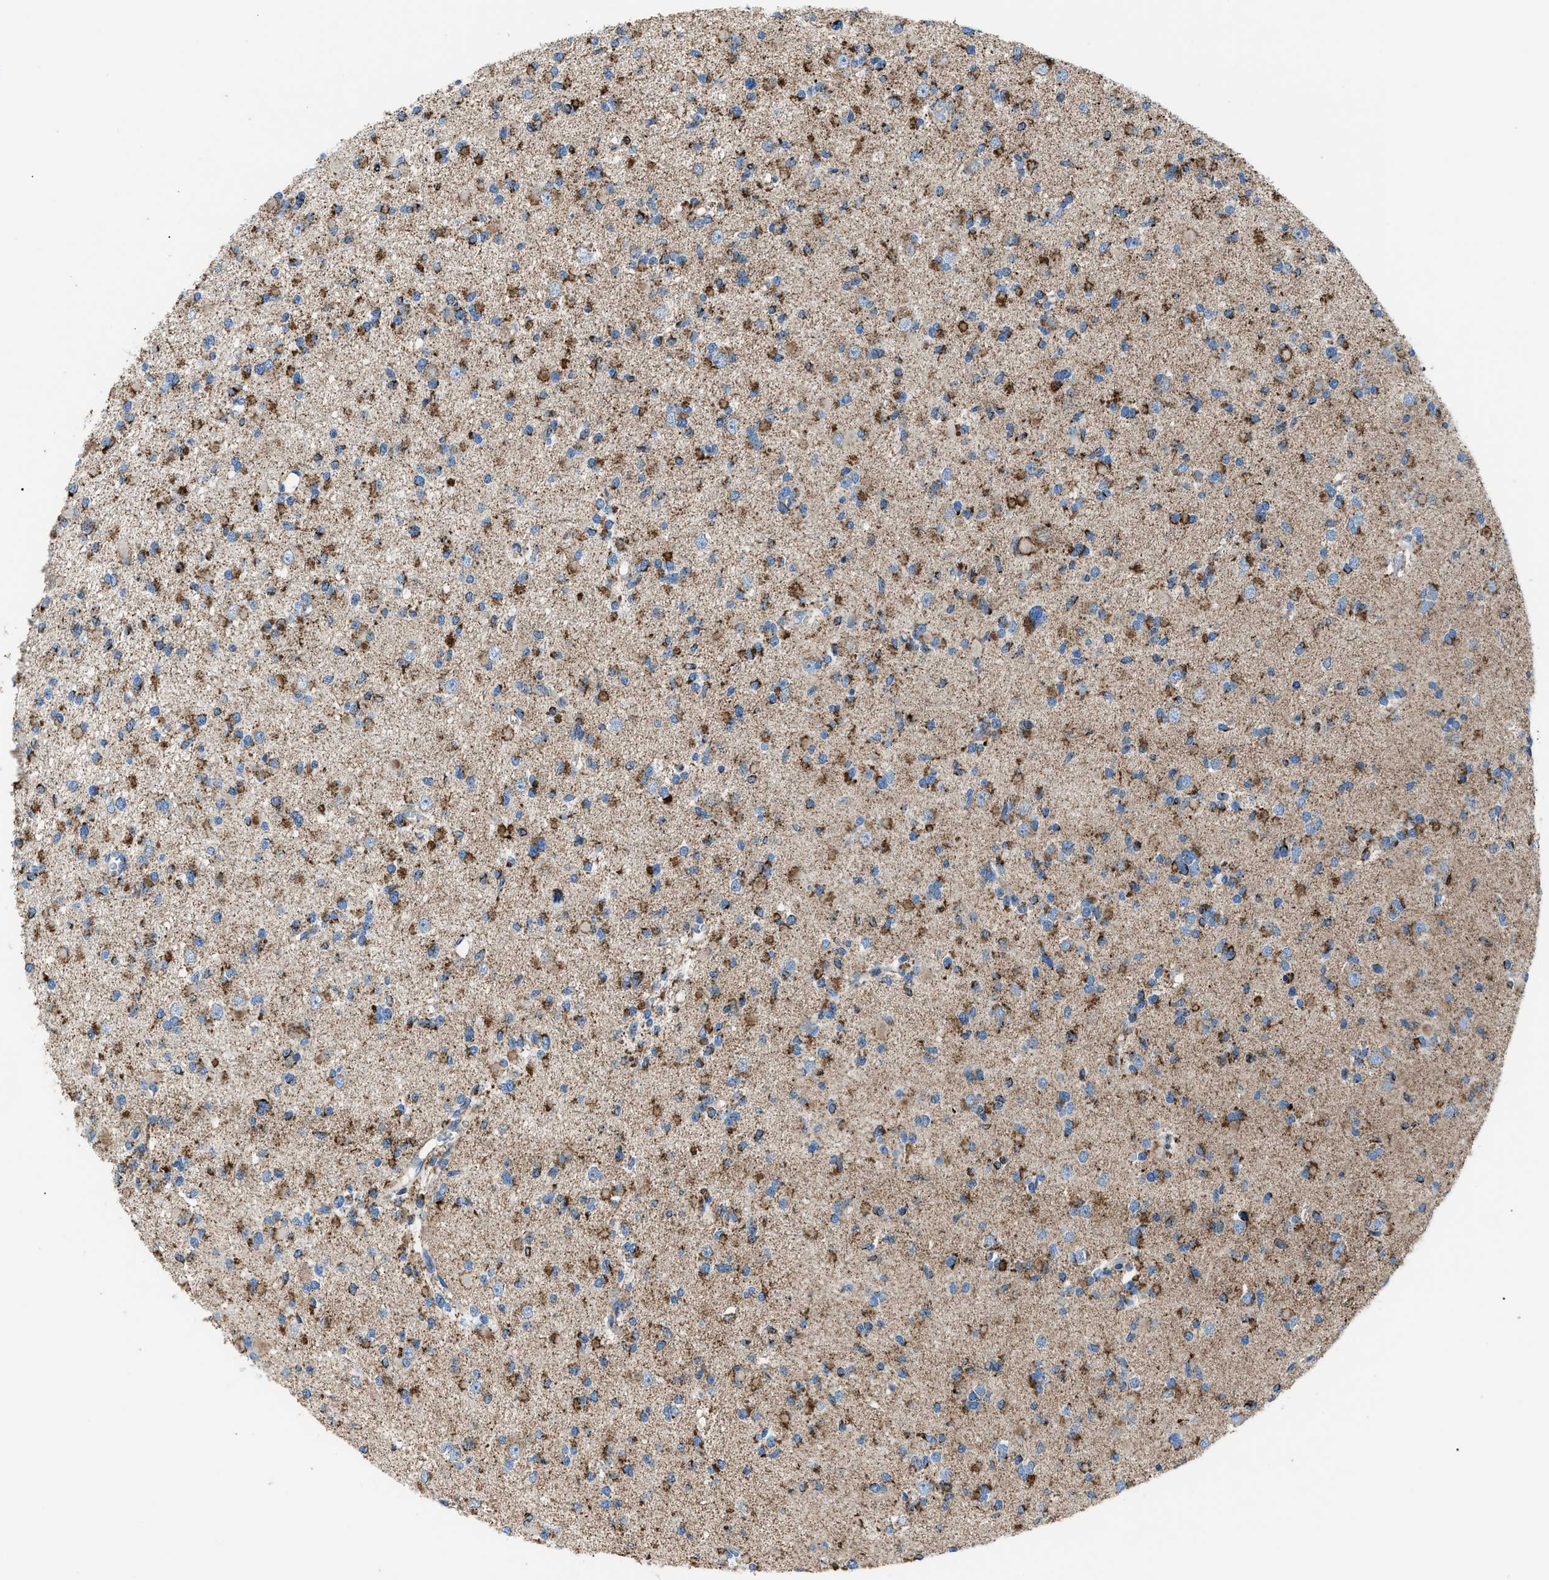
{"staining": {"intensity": "strong", "quantity": "25%-75%", "location": "cytoplasmic/membranous"}, "tissue": "glioma", "cell_type": "Tumor cells", "image_type": "cancer", "snomed": [{"axis": "morphology", "description": "Glioma, malignant, Low grade"}, {"axis": "topography", "description": "Brain"}], "caption": "Immunohistochemistry (IHC) histopathology image of malignant glioma (low-grade) stained for a protein (brown), which demonstrates high levels of strong cytoplasmic/membranous staining in about 25%-75% of tumor cells.", "gene": "PHB2", "patient": {"sex": "female", "age": 22}}